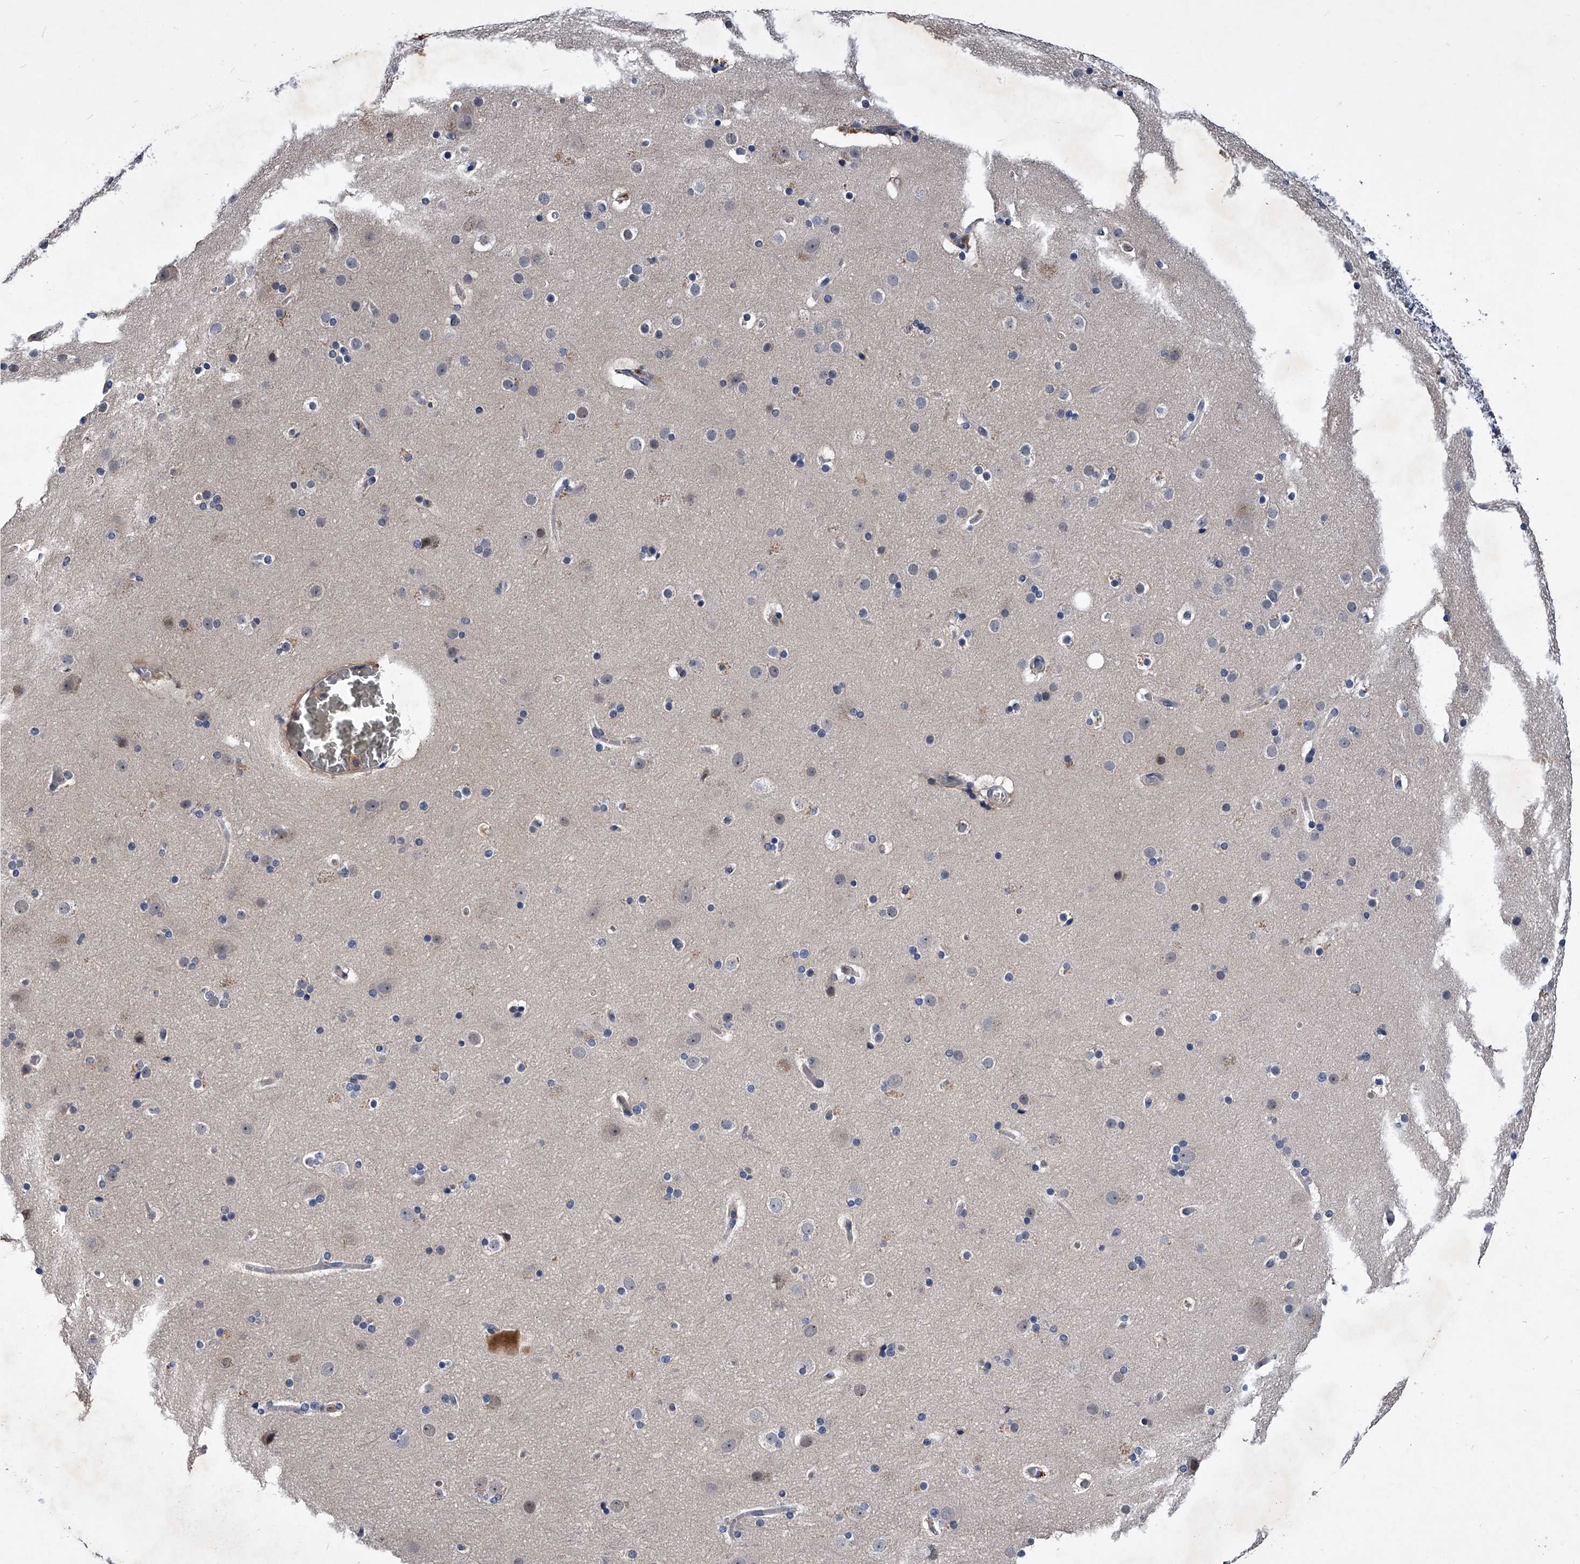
{"staining": {"intensity": "negative", "quantity": "none", "location": "none"}, "tissue": "cerebral cortex", "cell_type": "Endothelial cells", "image_type": "normal", "snomed": [{"axis": "morphology", "description": "Normal tissue, NOS"}, {"axis": "topography", "description": "Cerebral cortex"}], "caption": "IHC histopathology image of benign cerebral cortex: cerebral cortex stained with DAB reveals no significant protein staining in endothelial cells.", "gene": "ZNF30", "patient": {"sex": "male", "age": 57}}